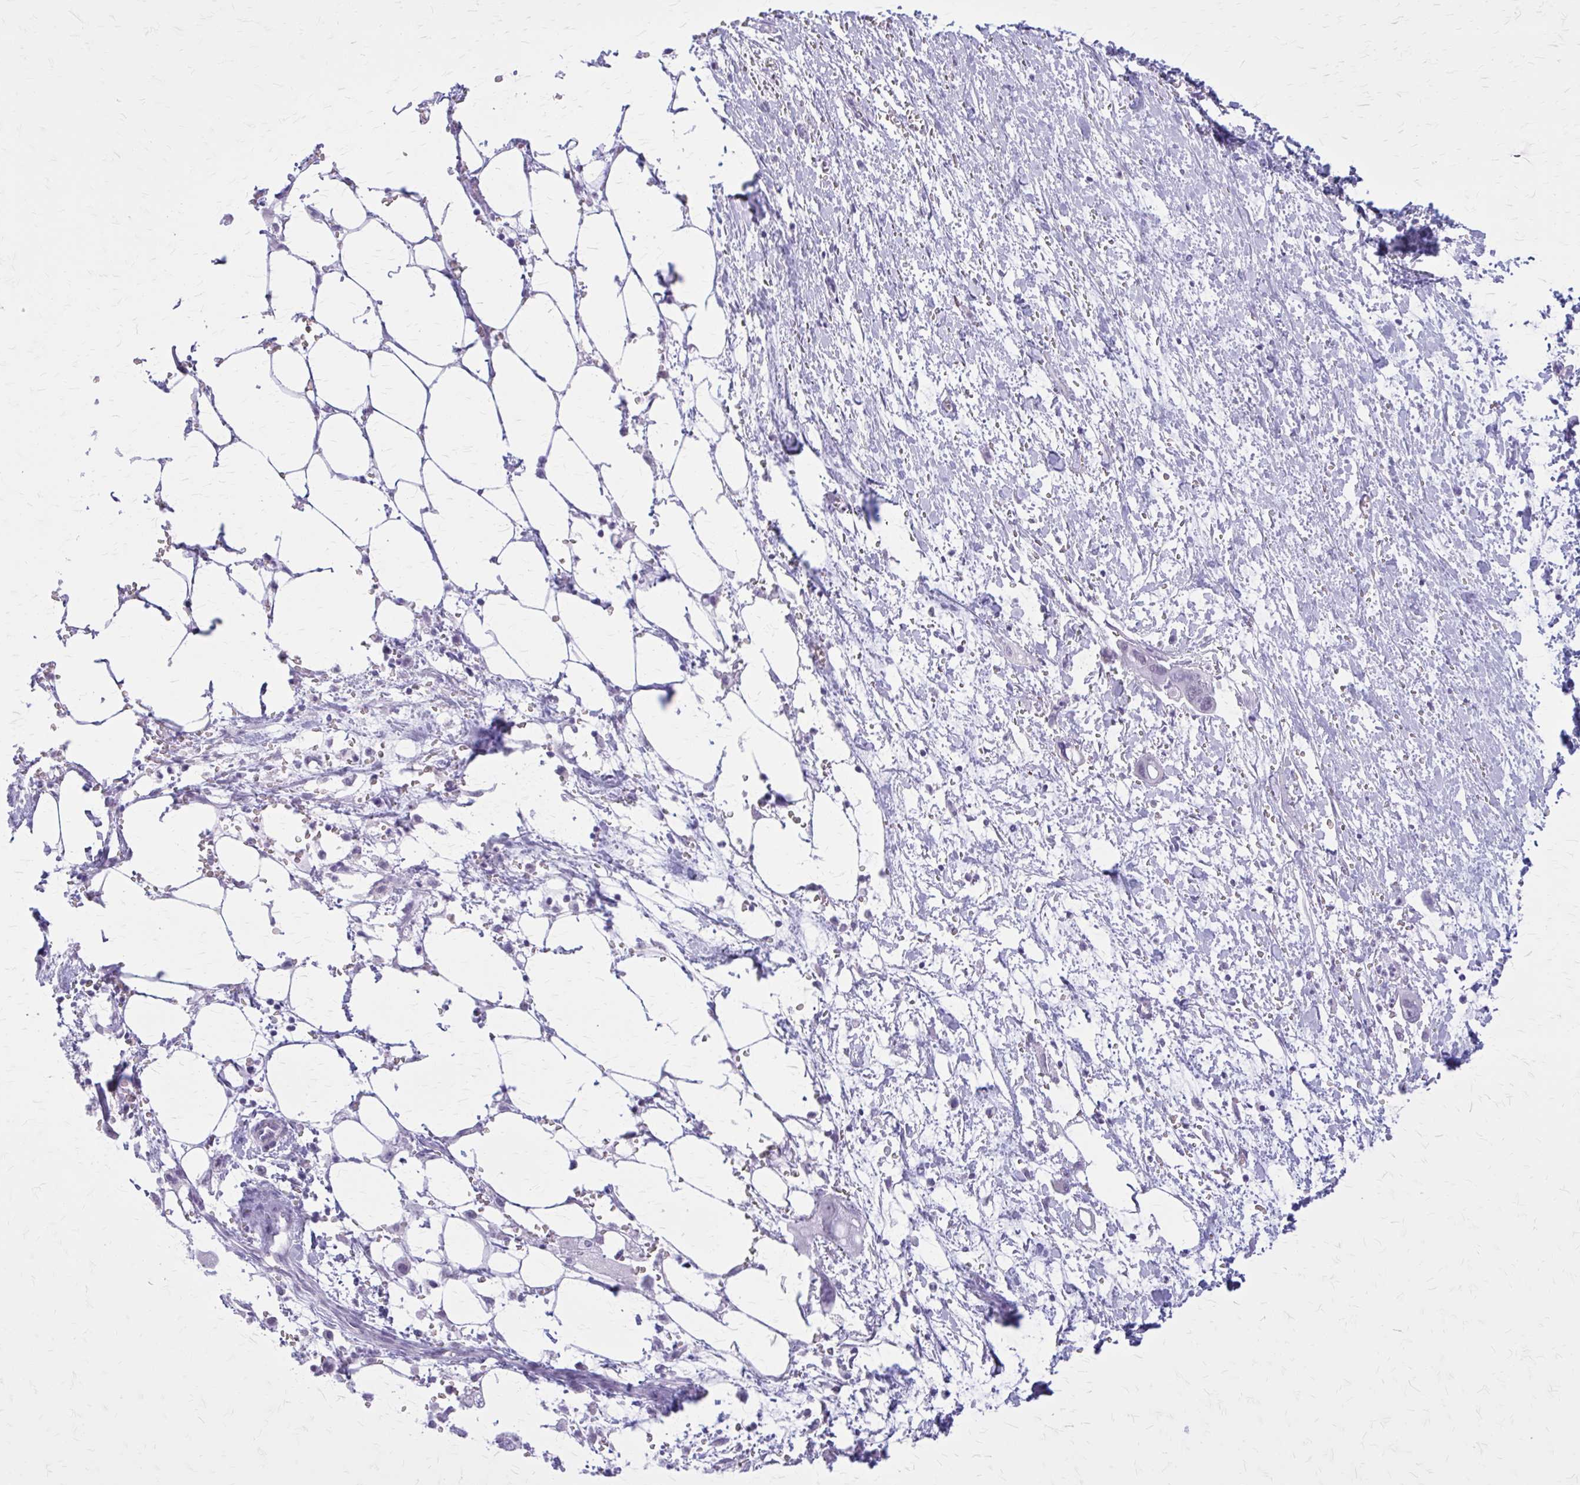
{"staining": {"intensity": "negative", "quantity": "none", "location": "none"}, "tissue": "pancreatic cancer", "cell_type": "Tumor cells", "image_type": "cancer", "snomed": [{"axis": "morphology", "description": "Adenocarcinoma, NOS"}, {"axis": "topography", "description": "Pancreas"}], "caption": "A high-resolution micrograph shows immunohistochemistry (IHC) staining of pancreatic cancer, which shows no significant staining in tumor cells. The staining is performed using DAB brown chromogen with nuclei counter-stained in using hematoxylin.", "gene": "GAD1", "patient": {"sex": "male", "age": 61}}